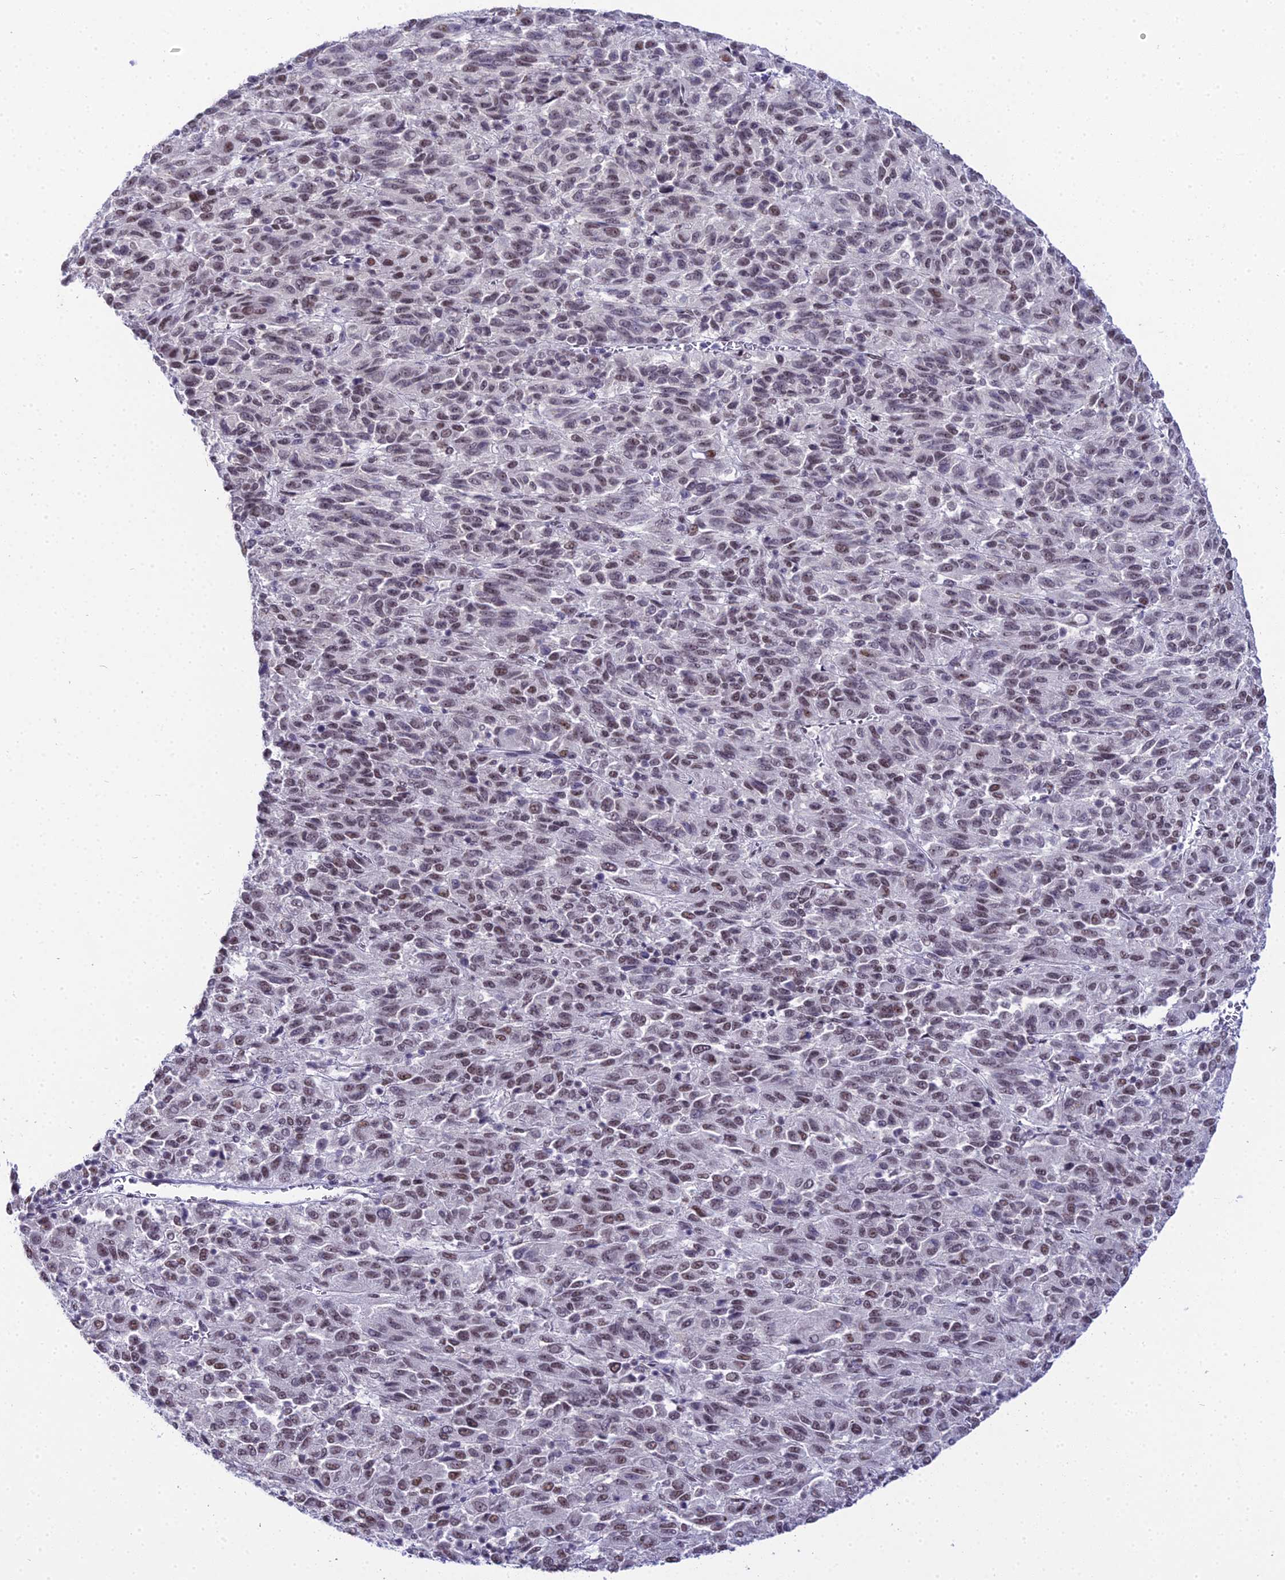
{"staining": {"intensity": "weak", "quantity": "25%-75%", "location": "nuclear"}, "tissue": "melanoma", "cell_type": "Tumor cells", "image_type": "cancer", "snomed": [{"axis": "morphology", "description": "Malignant melanoma, Metastatic site"}, {"axis": "topography", "description": "Lung"}], "caption": "Protein expression analysis of human malignant melanoma (metastatic site) reveals weak nuclear expression in about 25%-75% of tumor cells.", "gene": "RBM12", "patient": {"sex": "male", "age": 64}}